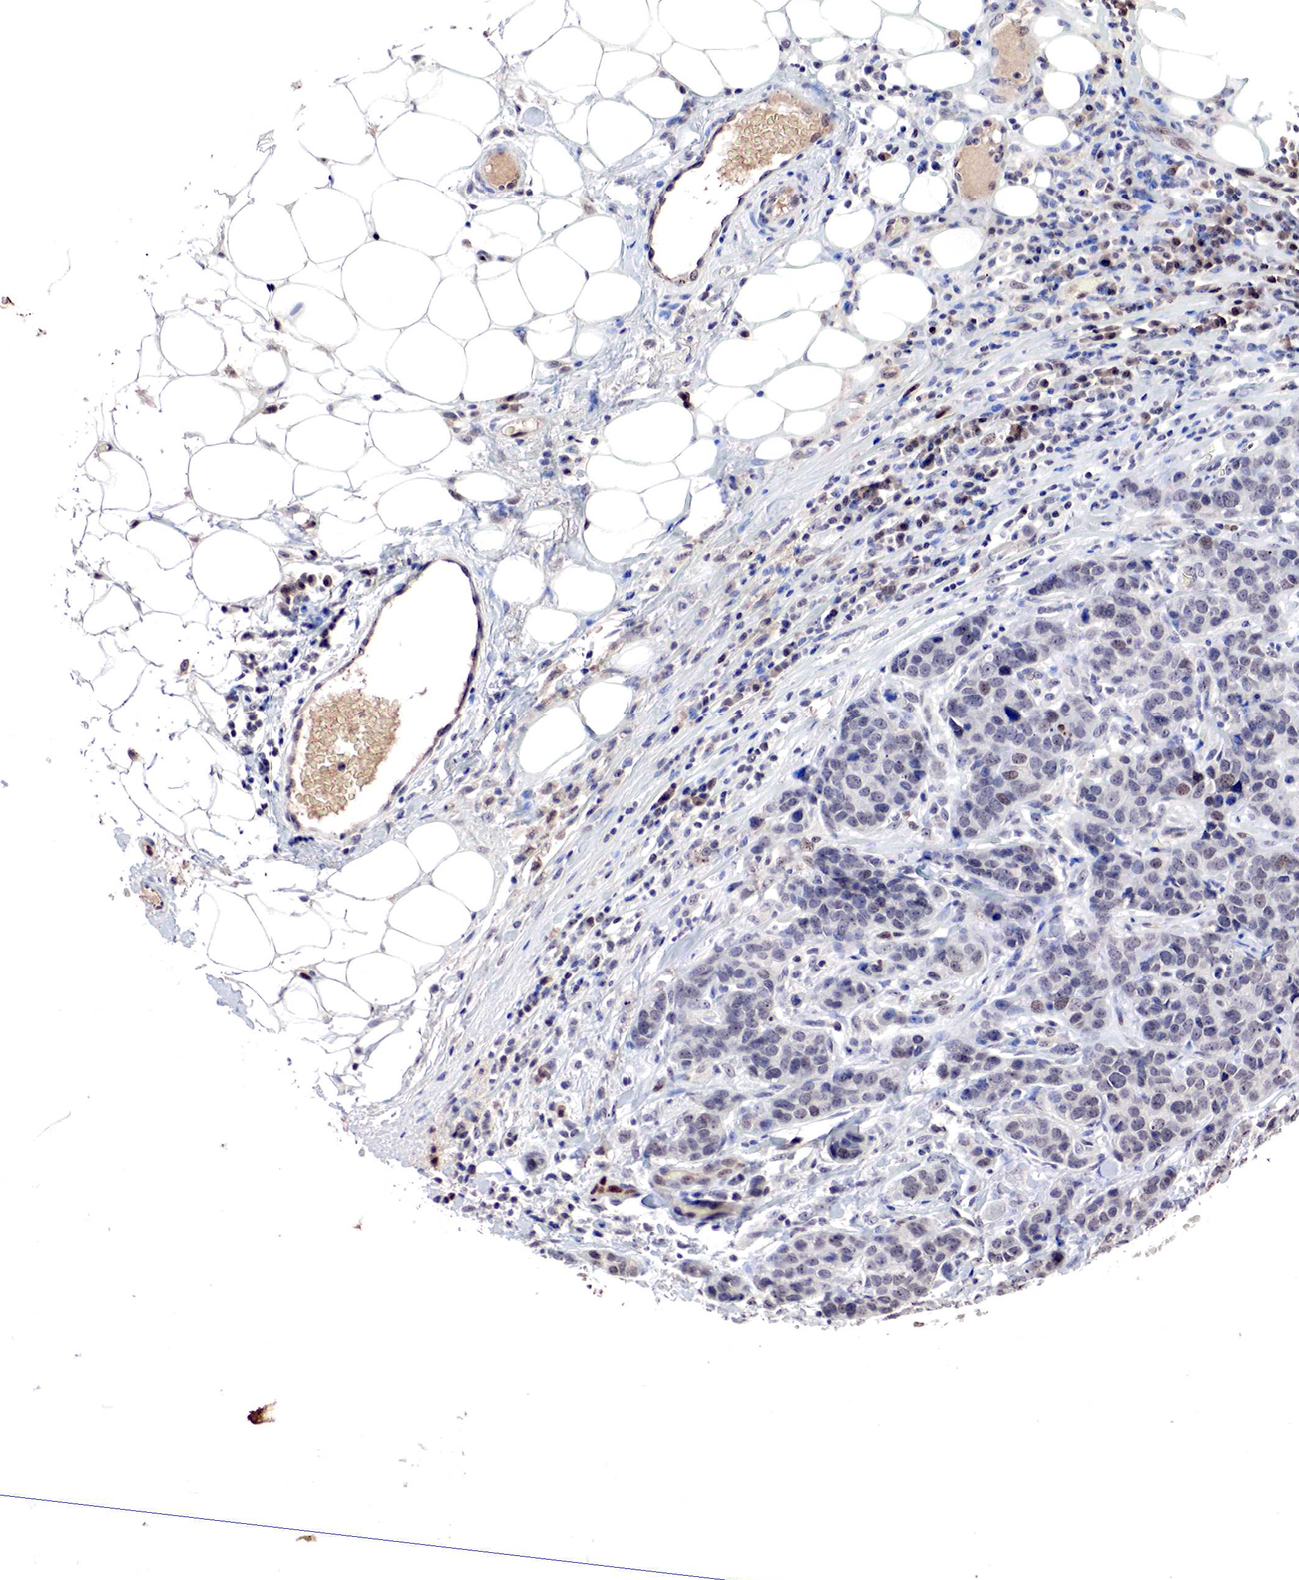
{"staining": {"intensity": "negative", "quantity": "none", "location": "none"}, "tissue": "breast cancer", "cell_type": "Tumor cells", "image_type": "cancer", "snomed": [{"axis": "morphology", "description": "Duct carcinoma"}, {"axis": "topography", "description": "Breast"}], "caption": "Intraductal carcinoma (breast) was stained to show a protein in brown. There is no significant expression in tumor cells. Nuclei are stained in blue.", "gene": "DACH2", "patient": {"sex": "female", "age": 91}}